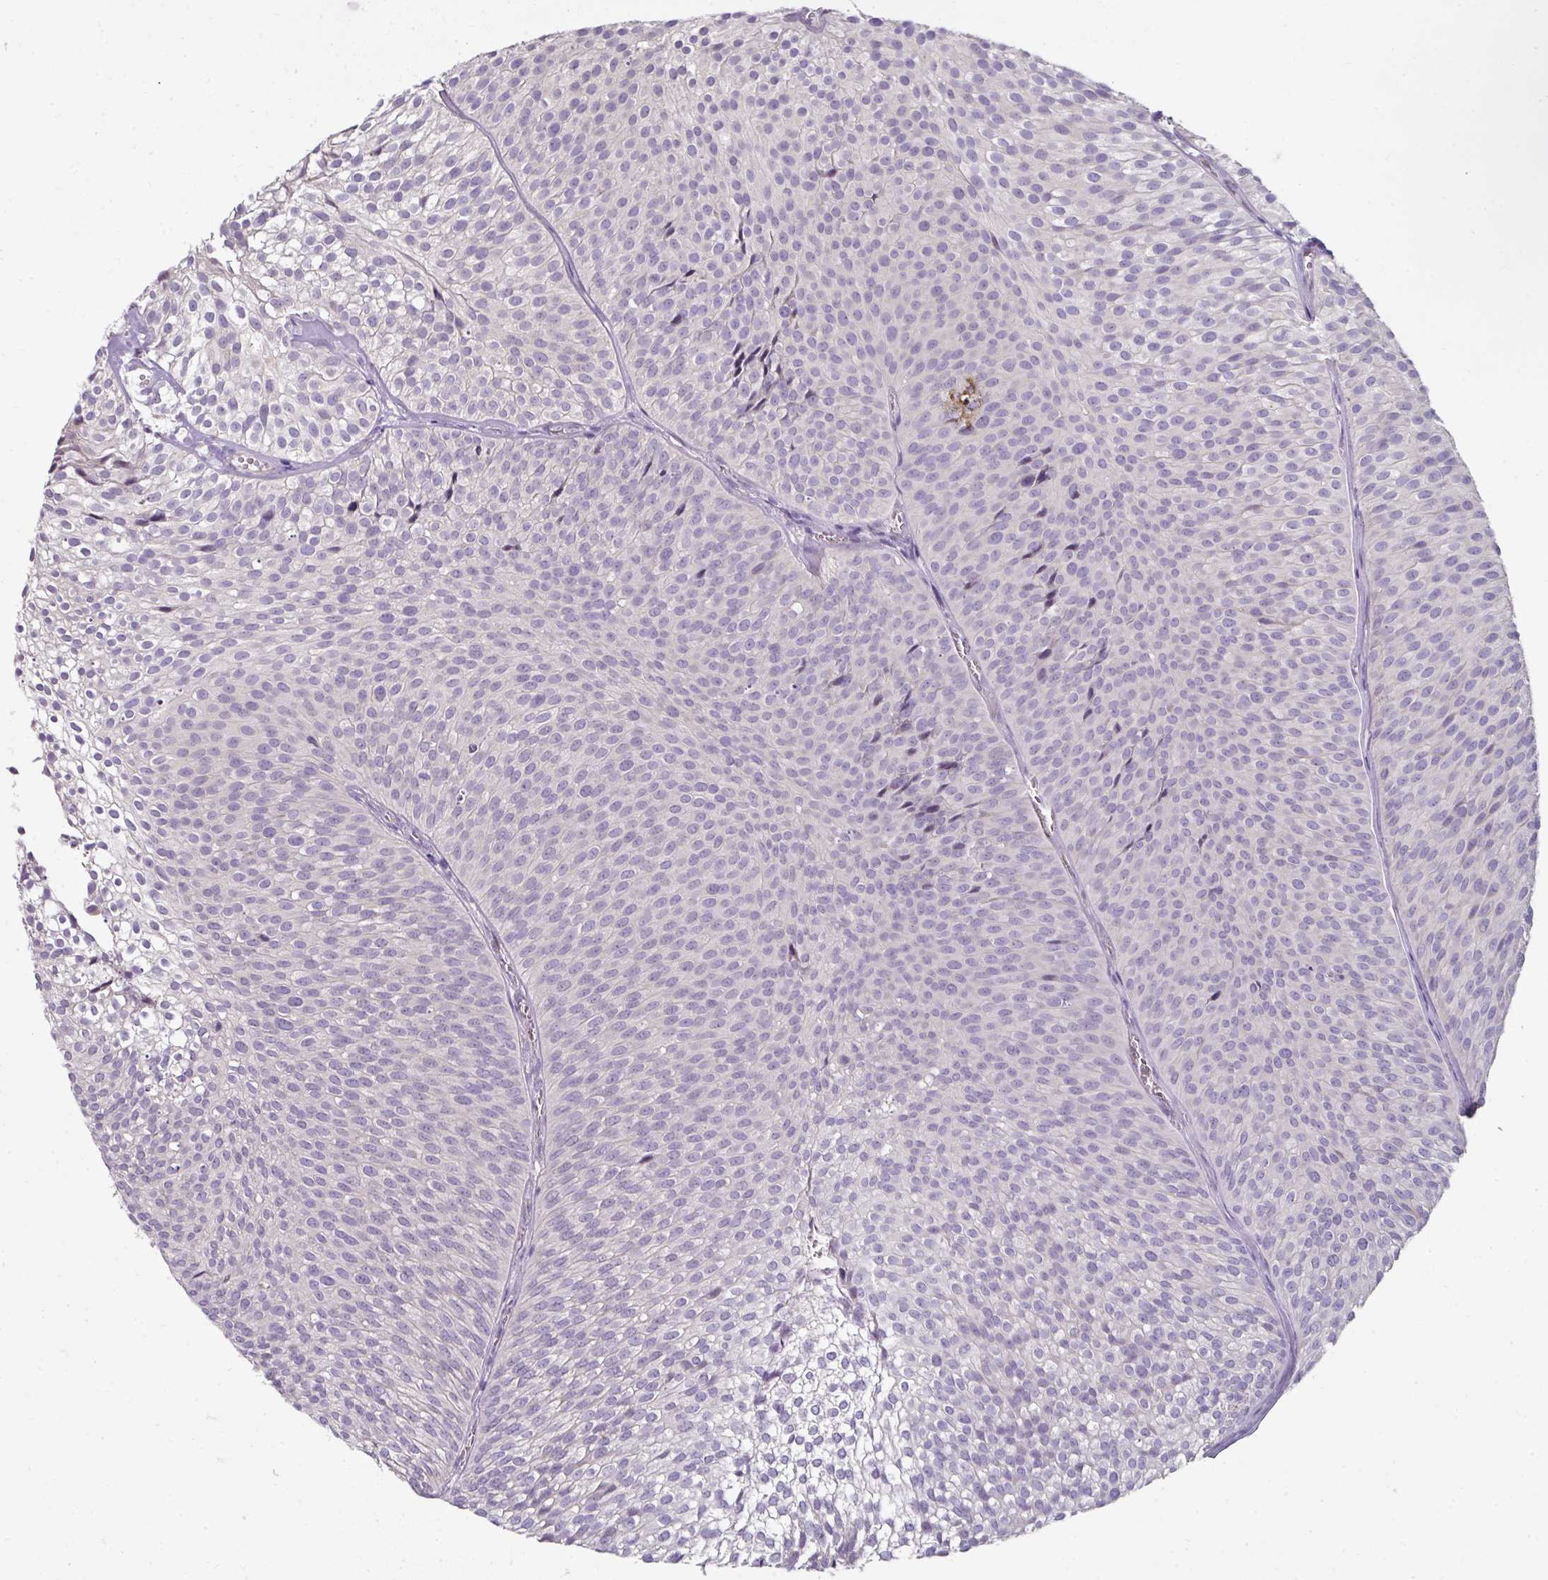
{"staining": {"intensity": "negative", "quantity": "none", "location": "none"}, "tissue": "urothelial cancer", "cell_type": "Tumor cells", "image_type": "cancer", "snomed": [{"axis": "morphology", "description": "Urothelial carcinoma, Low grade"}, {"axis": "topography", "description": "Urinary bladder"}], "caption": "This is an immunohistochemistry photomicrograph of human low-grade urothelial carcinoma. There is no positivity in tumor cells.", "gene": "FHAD1", "patient": {"sex": "male", "age": 91}}